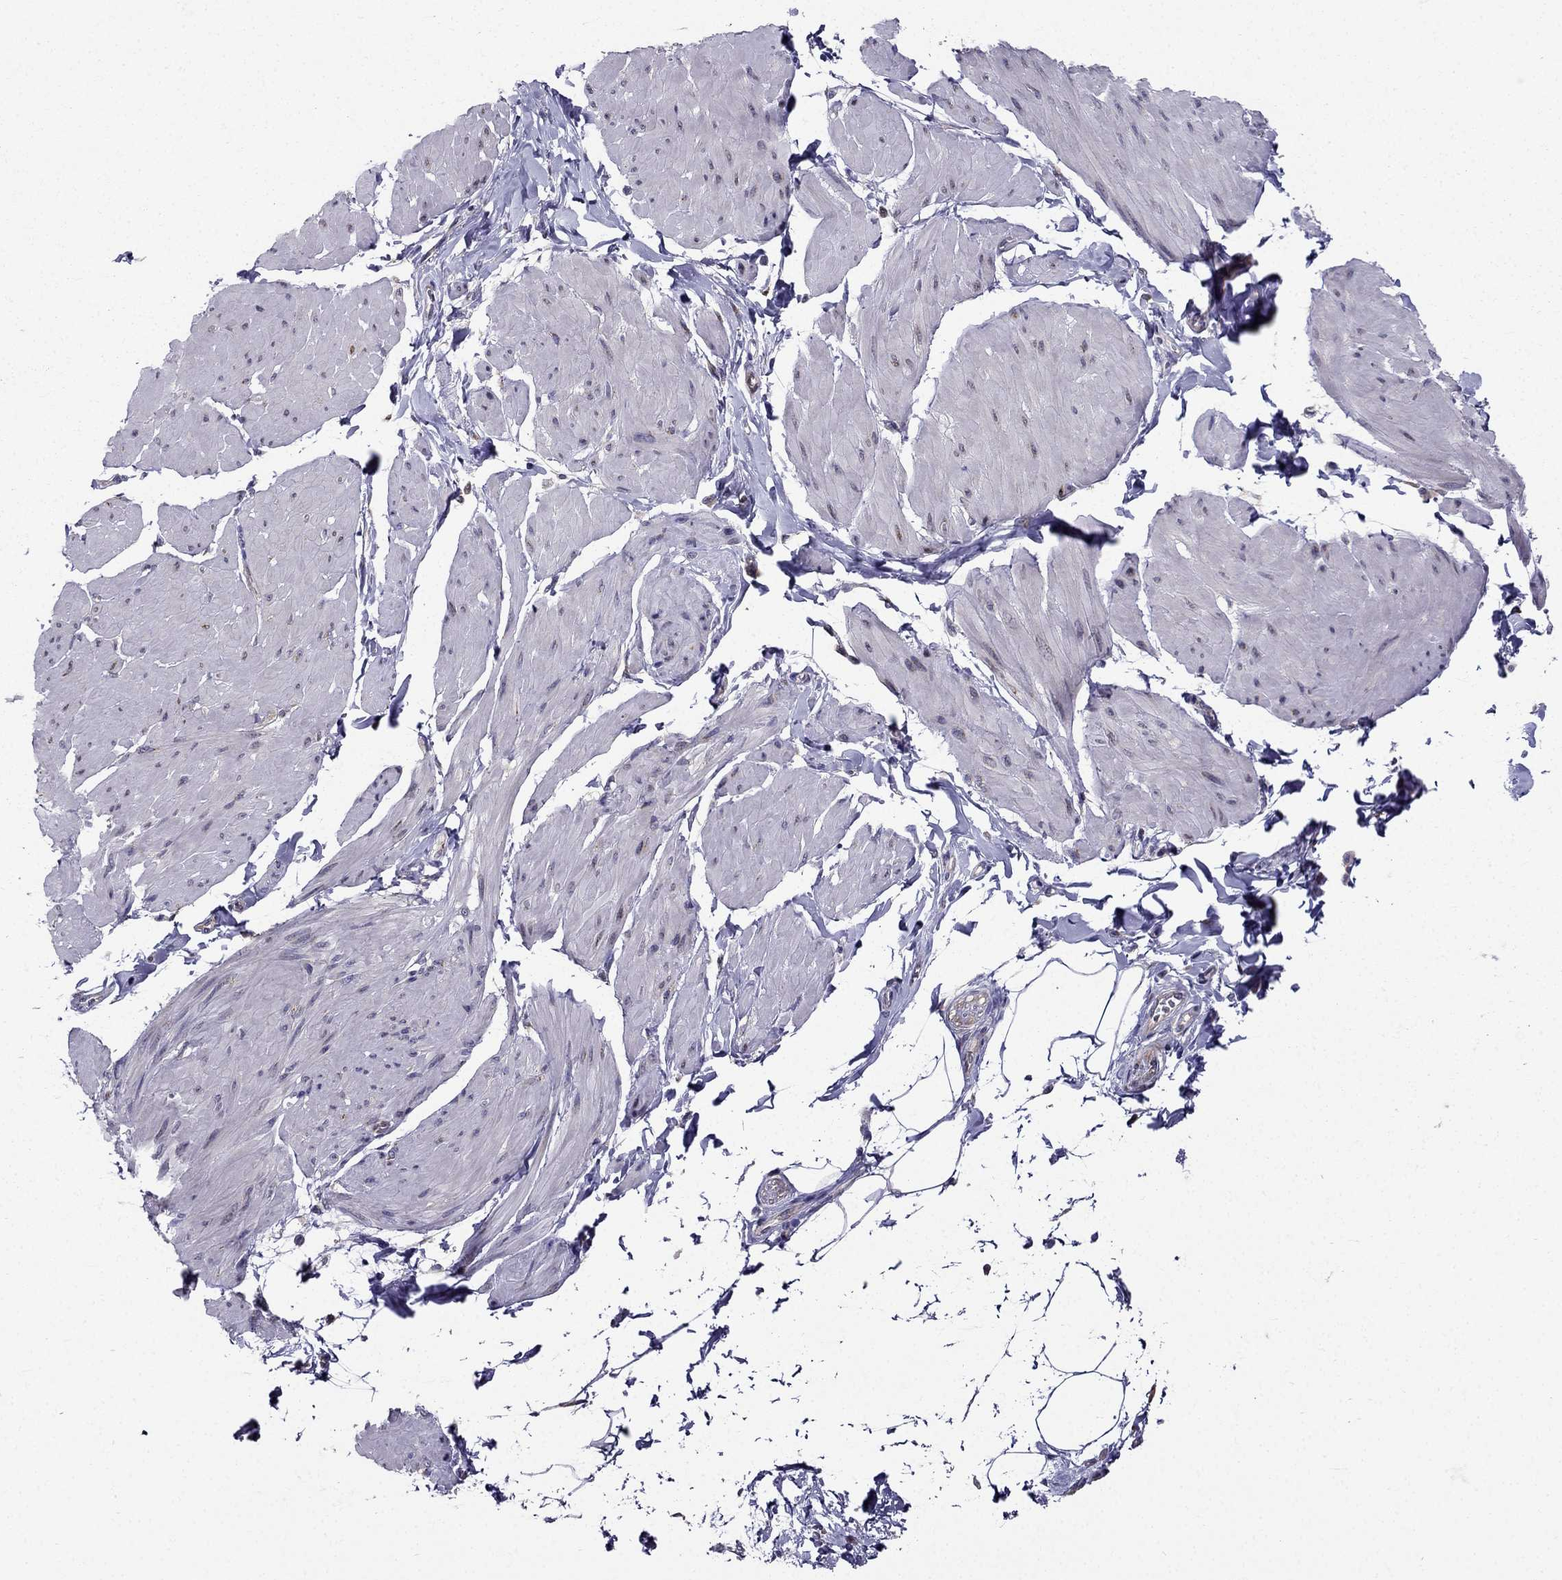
{"staining": {"intensity": "negative", "quantity": "none", "location": "none"}, "tissue": "smooth muscle", "cell_type": "Smooth muscle cells", "image_type": "normal", "snomed": [{"axis": "morphology", "description": "Normal tissue, NOS"}, {"axis": "topography", "description": "Adipose tissue"}, {"axis": "topography", "description": "Smooth muscle"}, {"axis": "topography", "description": "Peripheral nerve tissue"}], "caption": "Immunohistochemistry (IHC) of benign smooth muscle shows no expression in smooth muscle cells.", "gene": "ARHGEF28", "patient": {"sex": "male", "age": 83}}